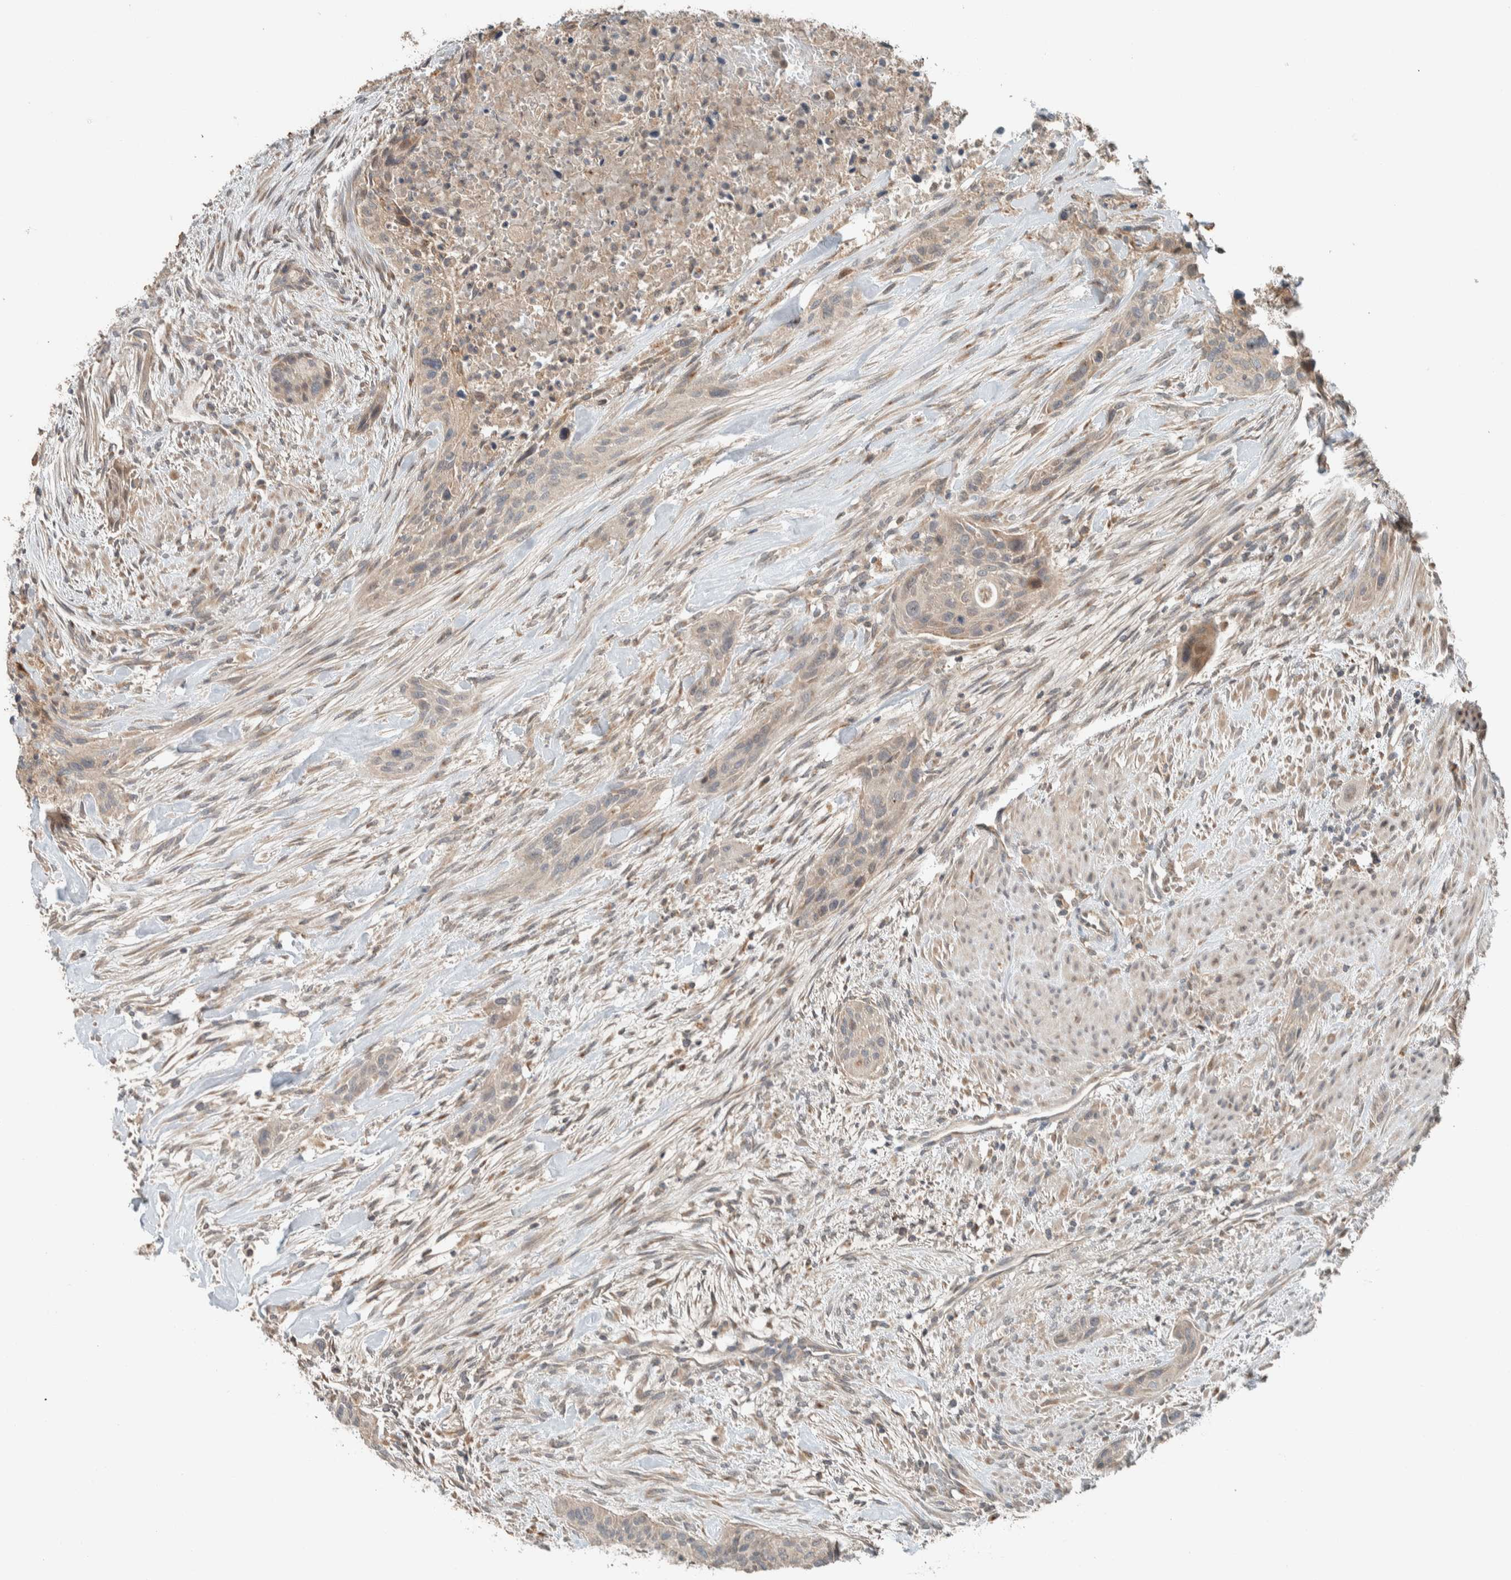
{"staining": {"intensity": "weak", "quantity": ">75%", "location": "cytoplasmic/membranous"}, "tissue": "urothelial cancer", "cell_type": "Tumor cells", "image_type": "cancer", "snomed": [{"axis": "morphology", "description": "Urothelial carcinoma, High grade"}, {"axis": "topography", "description": "Urinary bladder"}], "caption": "Immunohistochemical staining of urothelial cancer demonstrates low levels of weak cytoplasmic/membranous staining in about >75% of tumor cells.", "gene": "NBR1", "patient": {"sex": "male", "age": 35}}